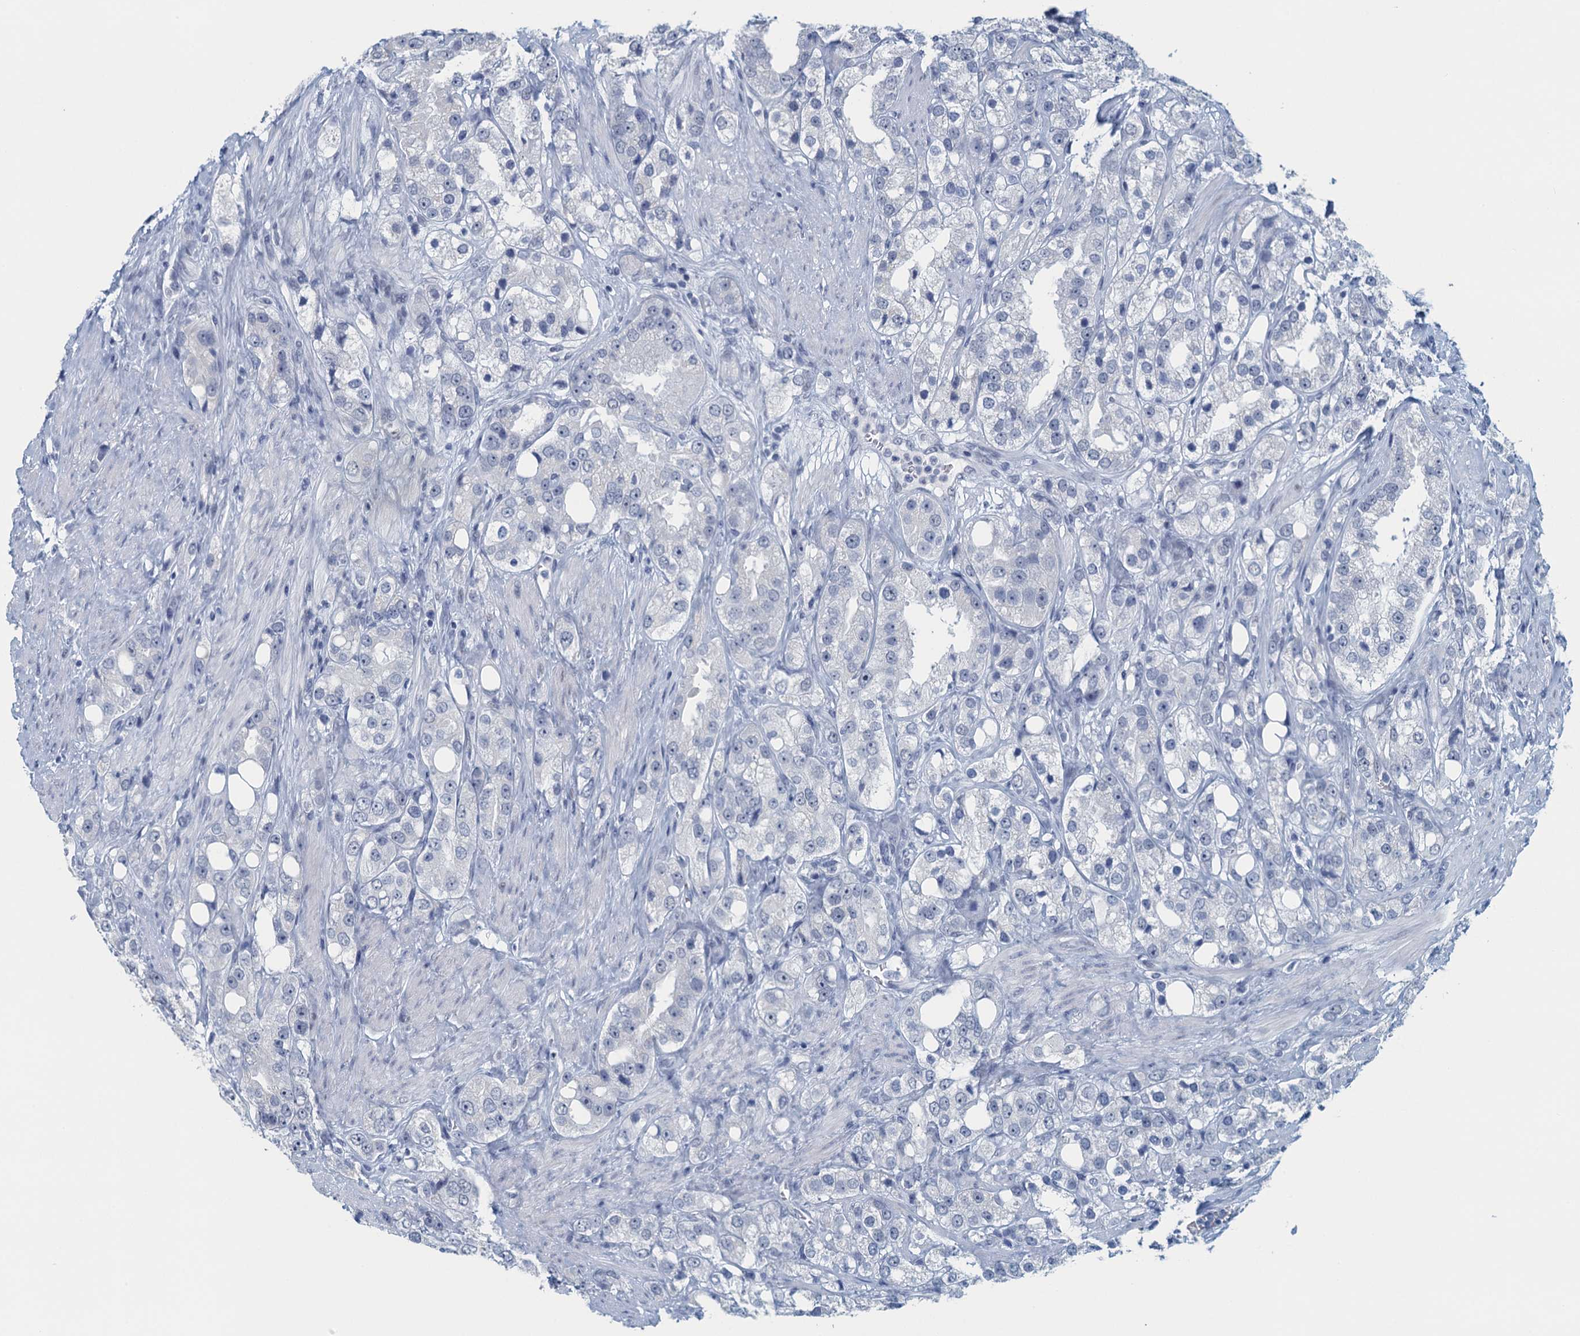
{"staining": {"intensity": "negative", "quantity": "none", "location": "none"}, "tissue": "prostate cancer", "cell_type": "Tumor cells", "image_type": "cancer", "snomed": [{"axis": "morphology", "description": "Adenocarcinoma, NOS"}, {"axis": "topography", "description": "Prostate"}], "caption": "Photomicrograph shows no significant protein expression in tumor cells of prostate cancer (adenocarcinoma).", "gene": "TTLL9", "patient": {"sex": "male", "age": 79}}